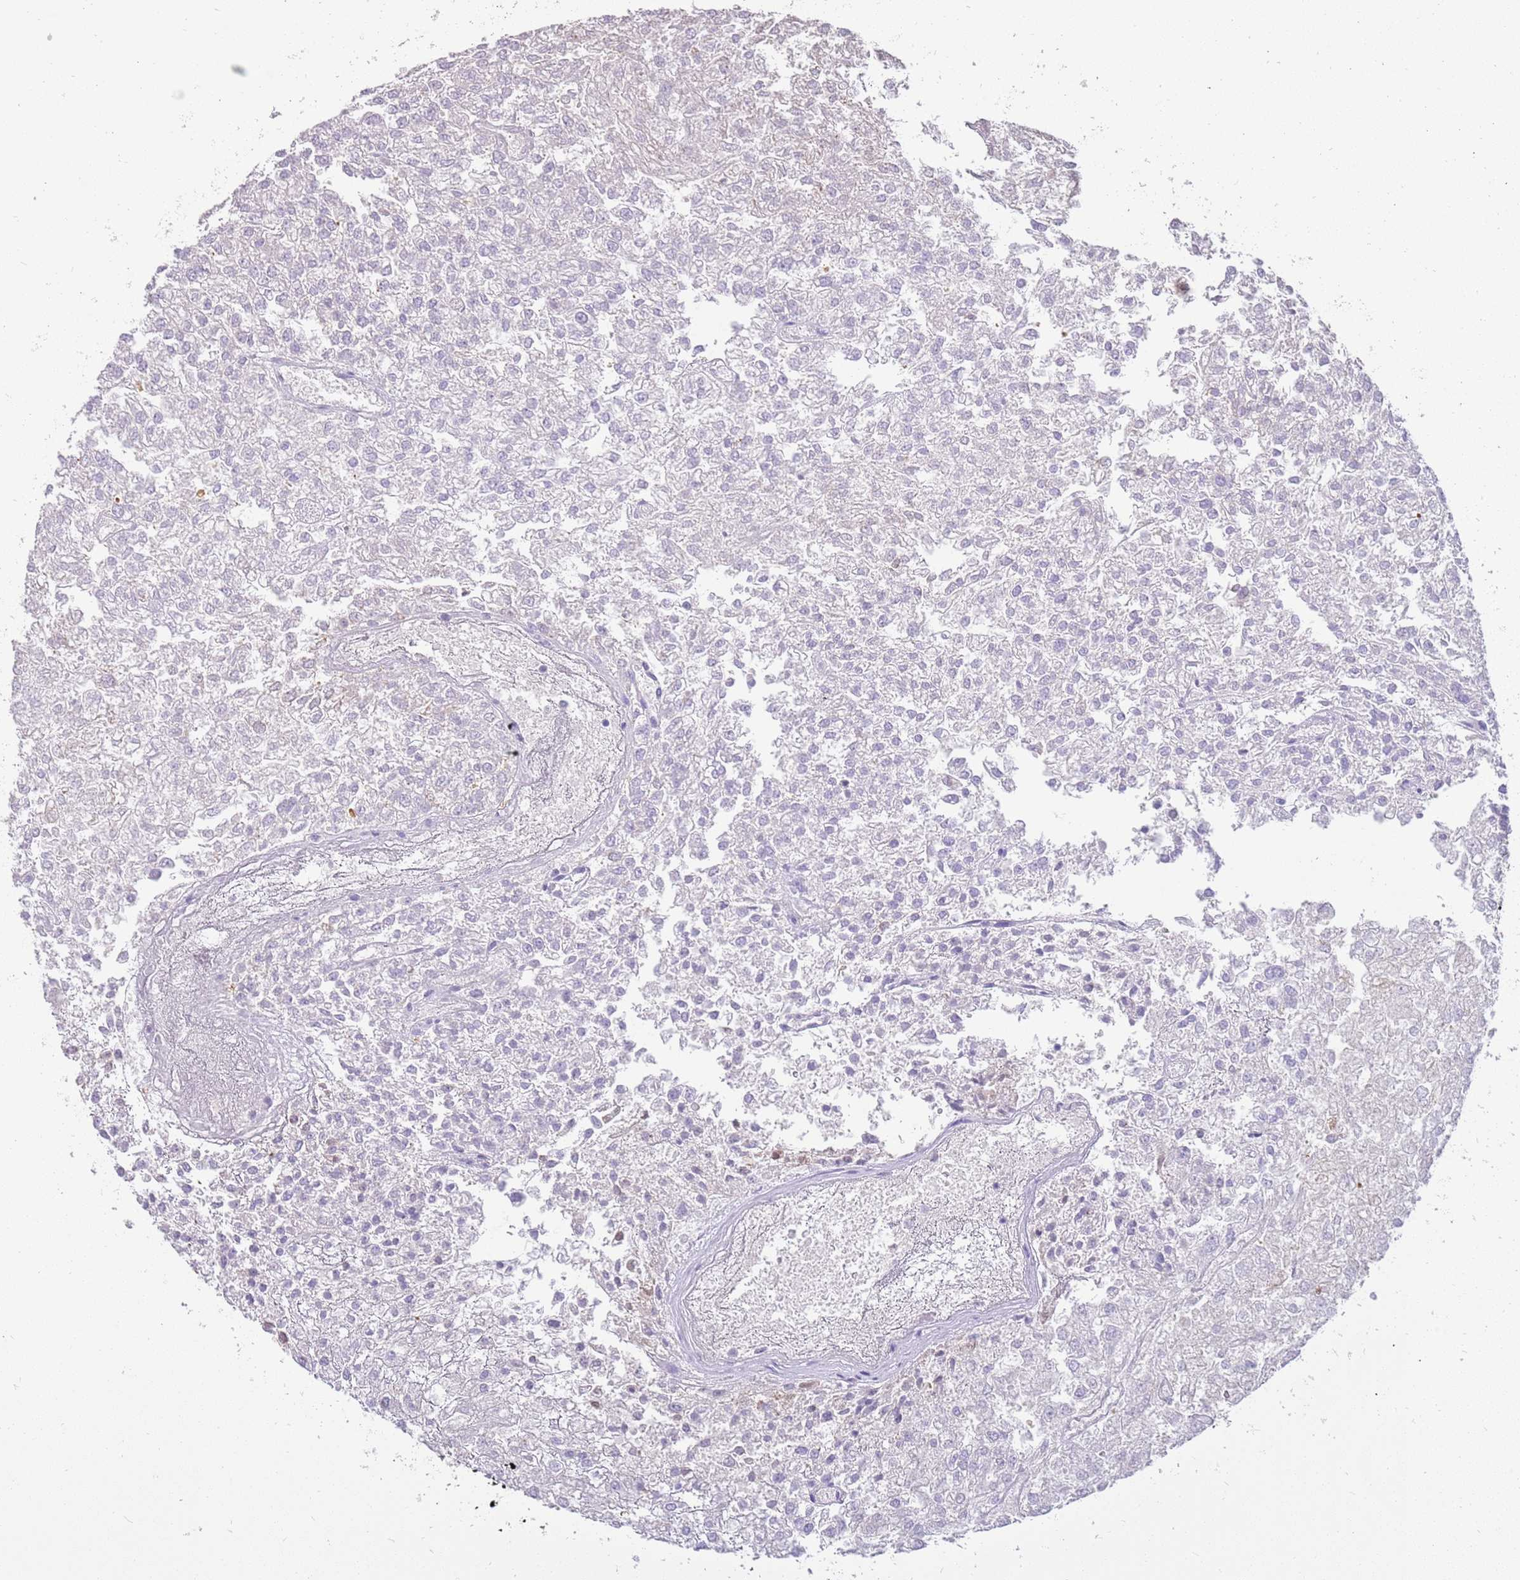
{"staining": {"intensity": "negative", "quantity": "none", "location": "none"}, "tissue": "renal cancer", "cell_type": "Tumor cells", "image_type": "cancer", "snomed": [{"axis": "morphology", "description": "Adenocarcinoma, NOS"}, {"axis": "topography", "description": "Kidney"}], "caption": "There is no significant staining in tumor cells of renal adenocarcinoma. The staining is performed using DAB (3,3'-diaminobenzidine) brown chromogen with nuclei counter-stained in using hematoxylin.", "gene": "NBPF3", "patient": {"sex": "female", "age": 54}}